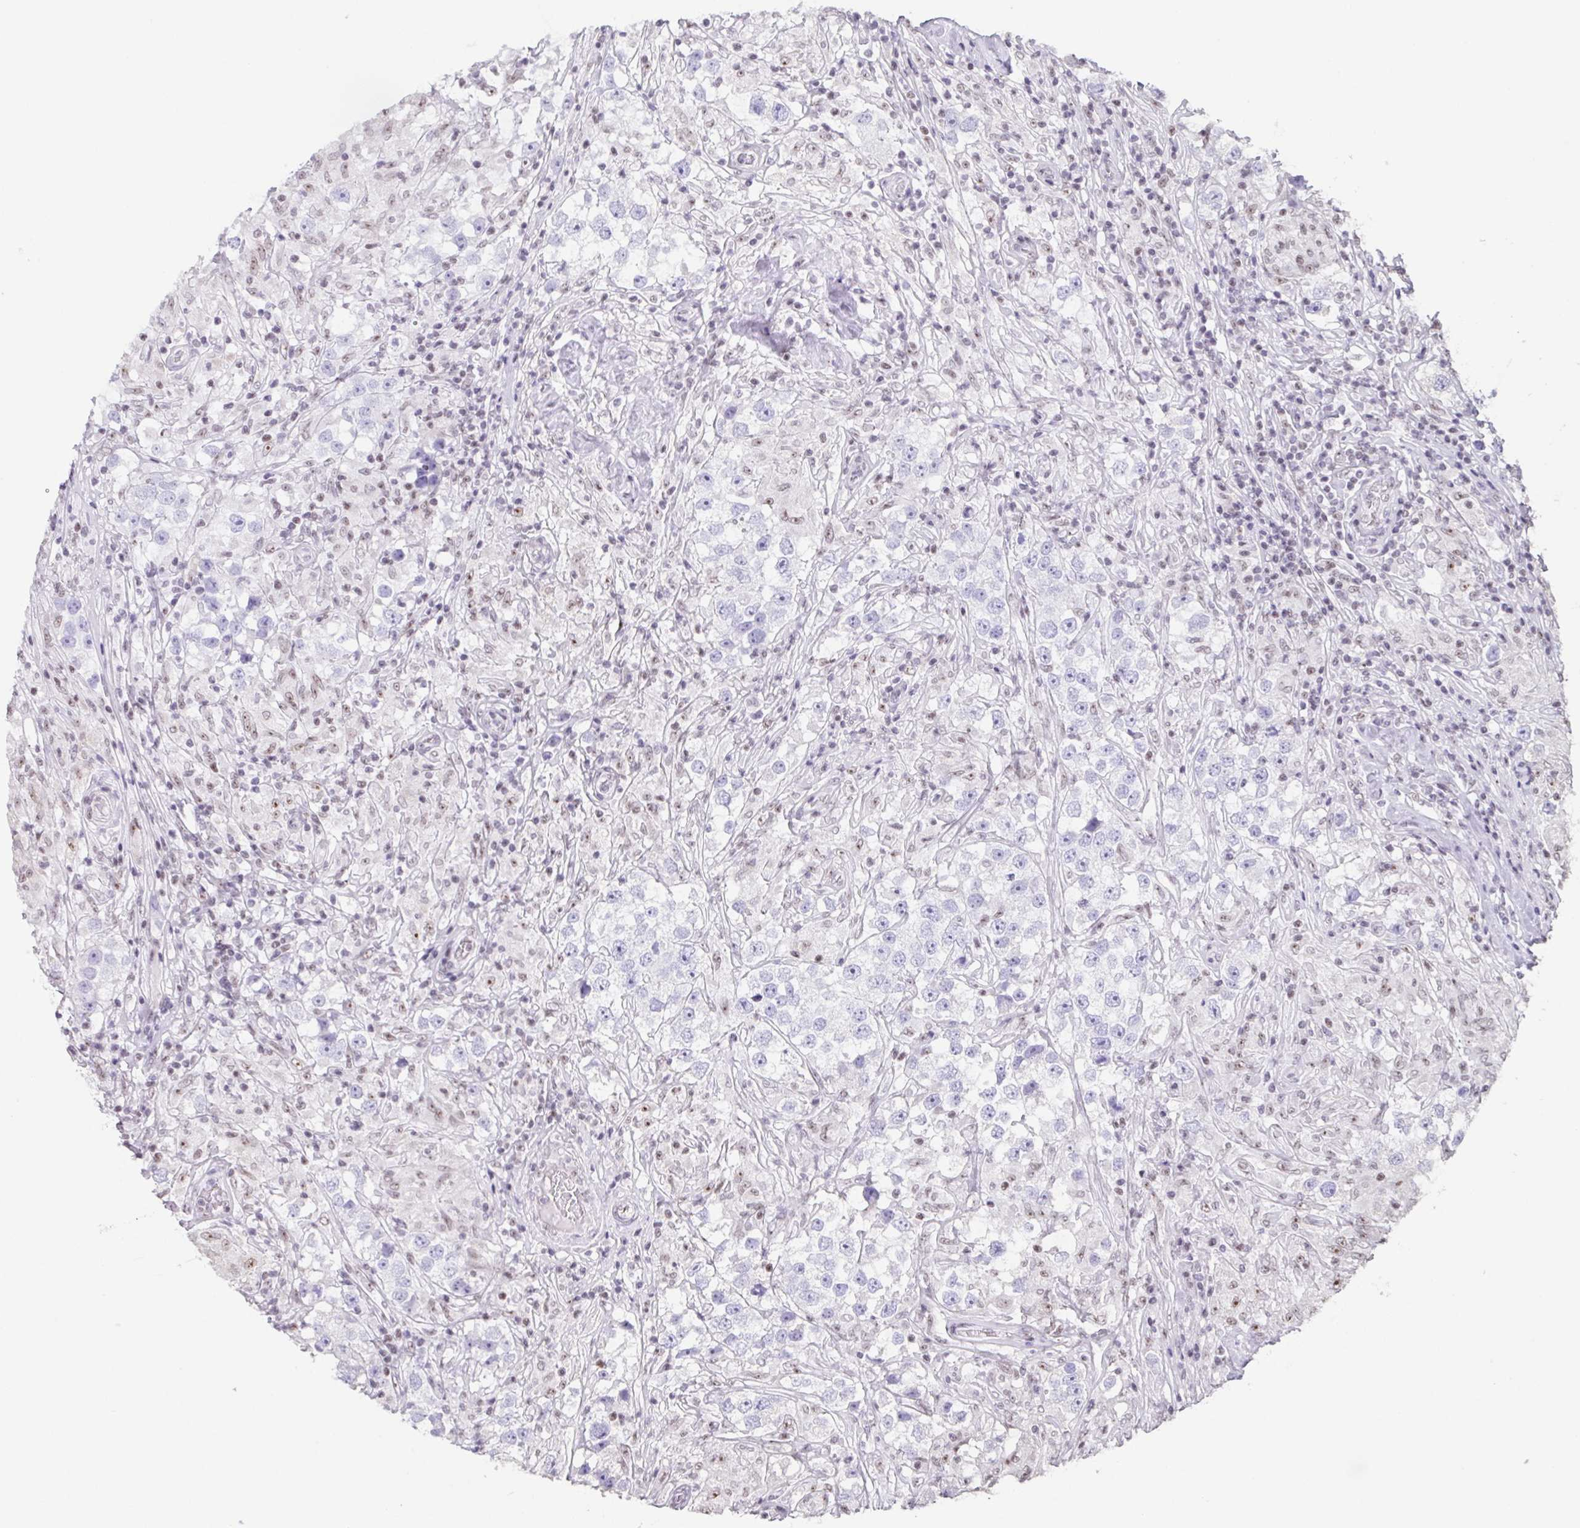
{"staining": {"intensity": "negative", "quantity": "none", "location": "none"}, "tissue": "testis cancer", "cell_type": "Tumor cells", "image_type": "cancer", "snomed": [{"axis": "morphology", "description": "Seminoma, NOS"}, {"axis": "topography", "description": "Testis"}], "caption": "DAB (3,3'-diaminobenzidine) immunohistochemical staining of testis cancer (seminoma) reveals no significant expression in tumor cells.", "gene": "ZNF800", "patient": {"sex": "male", "age": 46}}